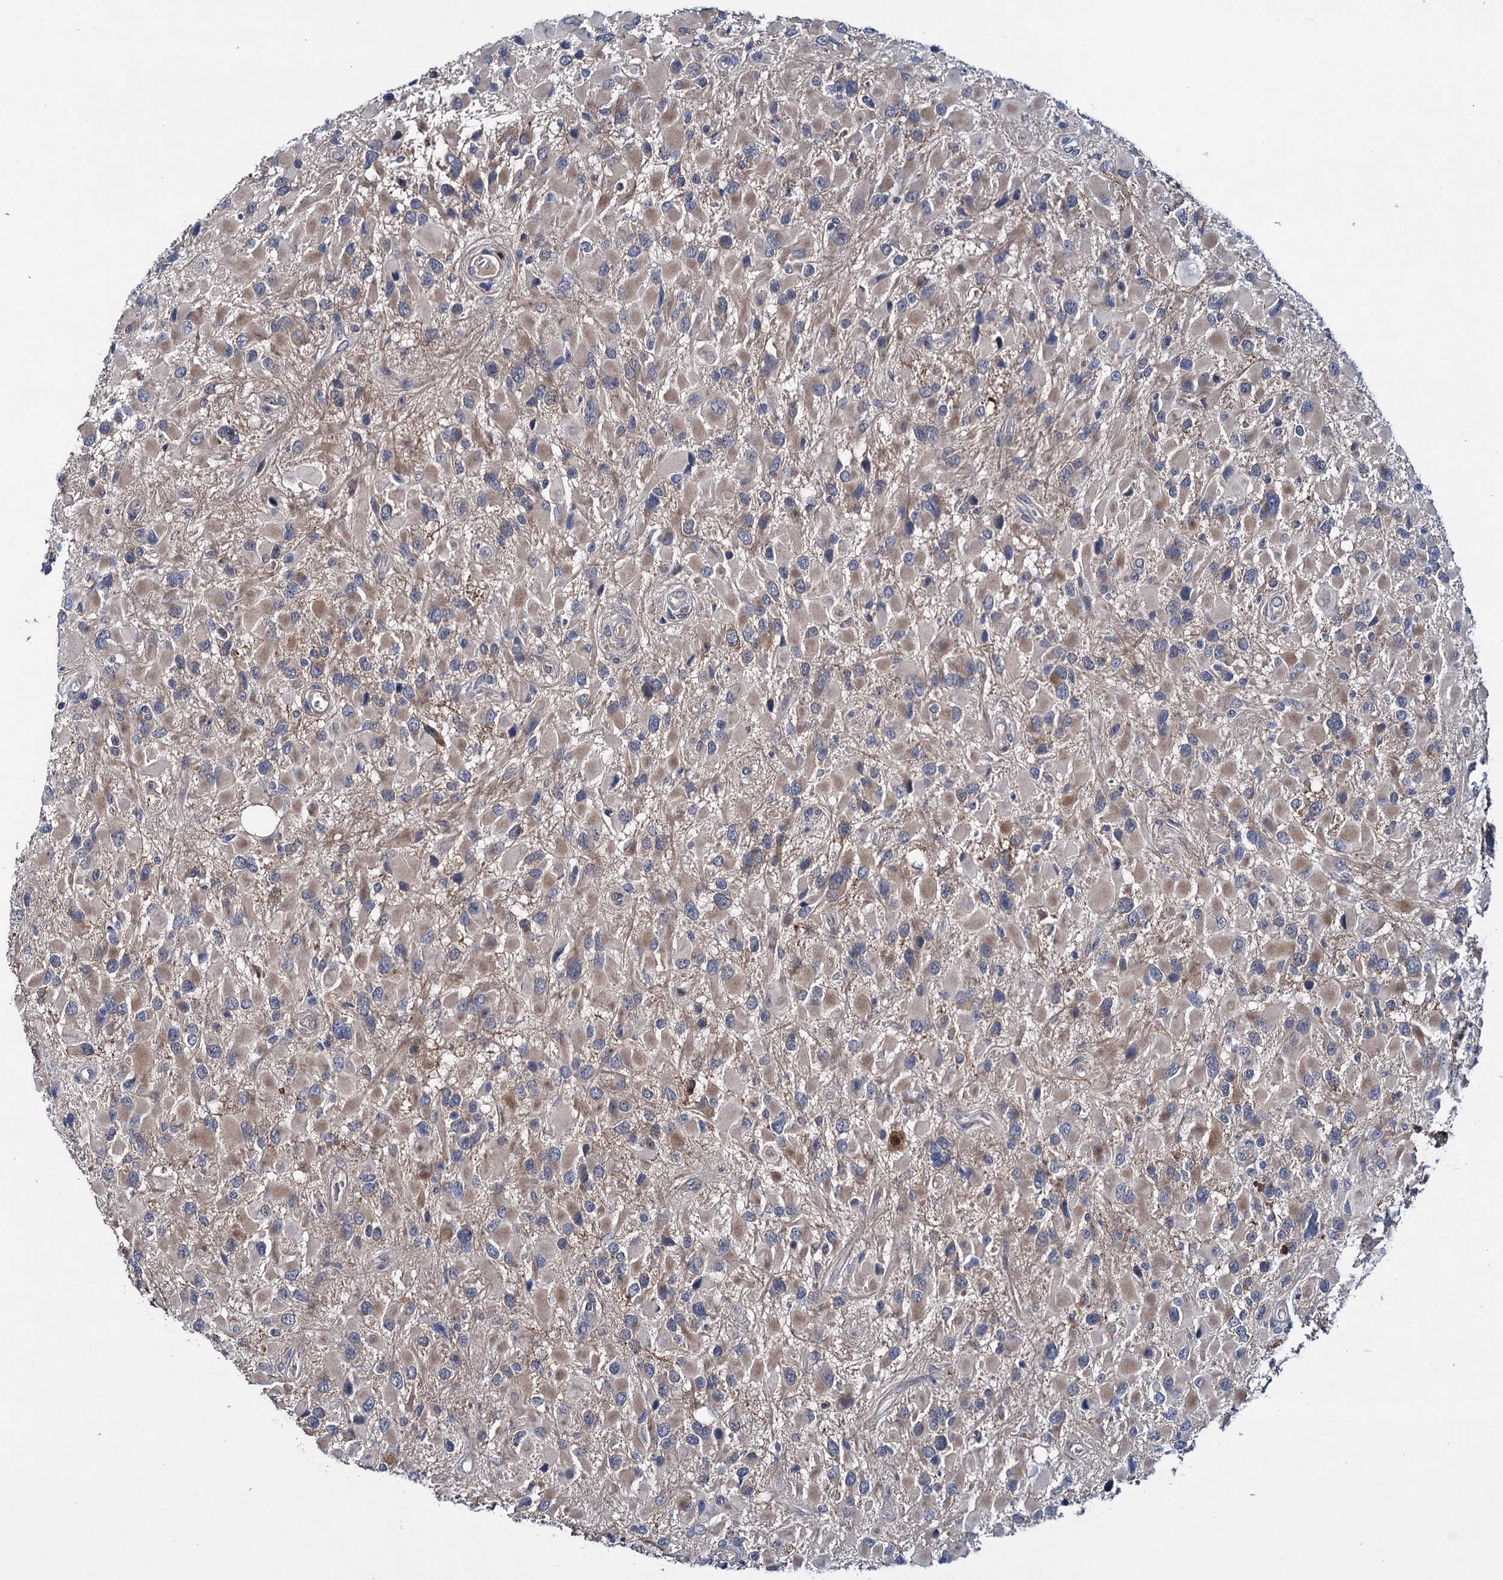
{"staining": {"intensity": "weak", "quantity": "<25%", "location": "cytoplasmic/membranous"}, "tissue": "glioma", "cell_type": "Tumor cells", "image_type": "cancer", "snomed": [{"axis": "morphology", "description": "Glioma, malignant, High grade"}, {"axis": "topography", "description": "Brain"}], "caption": "Immunohistochemistry of malignant glioma (high-grade) exhibits no positivity in tumor cells.", "gene": "EYA4", "patient": {"sex": "male", "age": 53}}